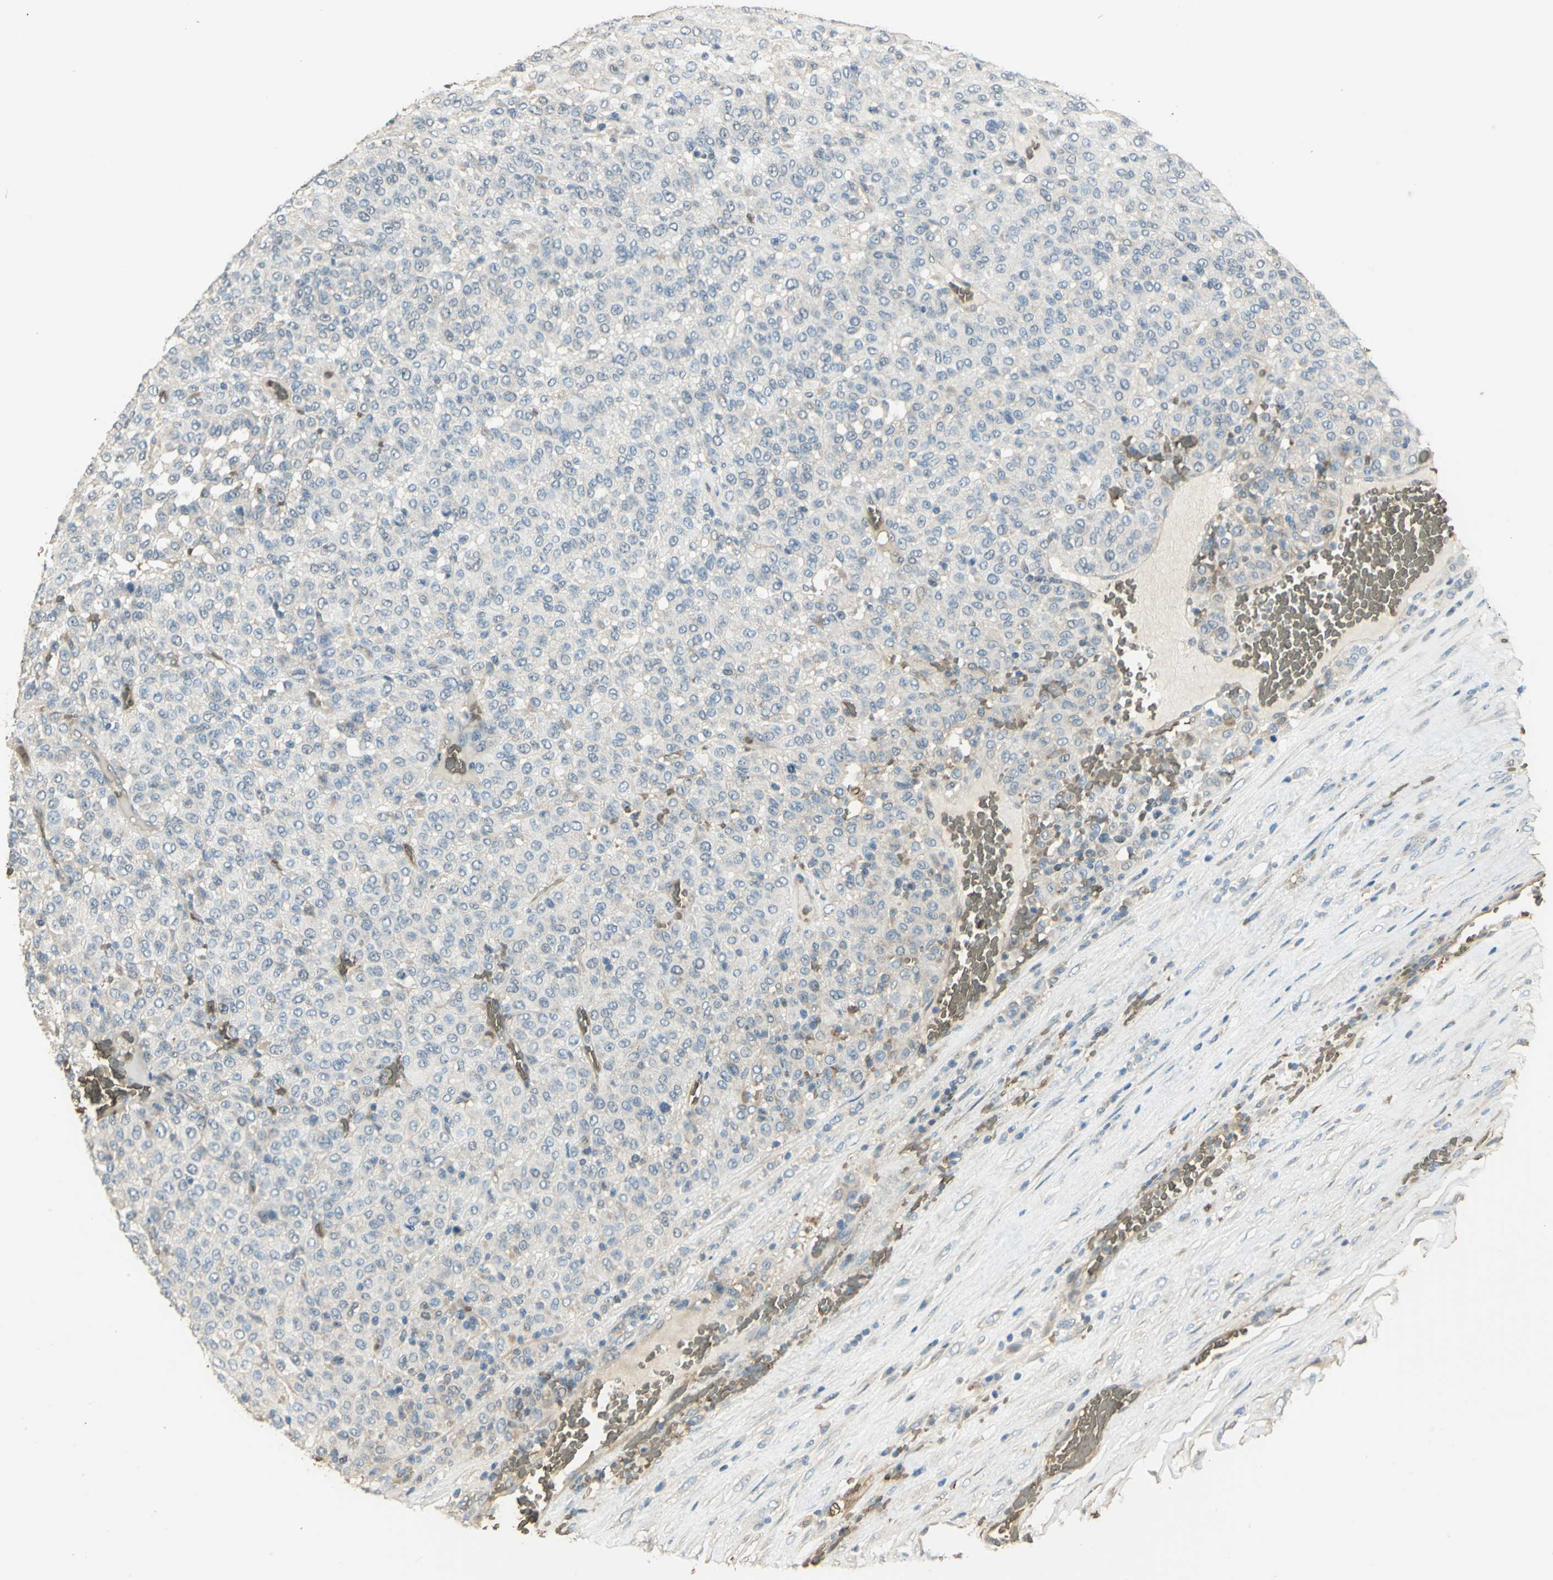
{"staining": {"intensity": "weak", "quantity": "<25%", "location": "cytoplasmic/membranous"}, "tissue": "melanoma", "cell_type": "Tumor cells", "image_type": "cancer", "snomed": [{"axis": "morphology", "description": "Malignant melanoma, Metastatic site"}, {"axis": "topography", "description": "Pancreas"}], "caption": "Tumor cells are negative for protein expression in human melanoma.", "gene": "DDAH1", "patient": {"sex": "female", "age": 30}}